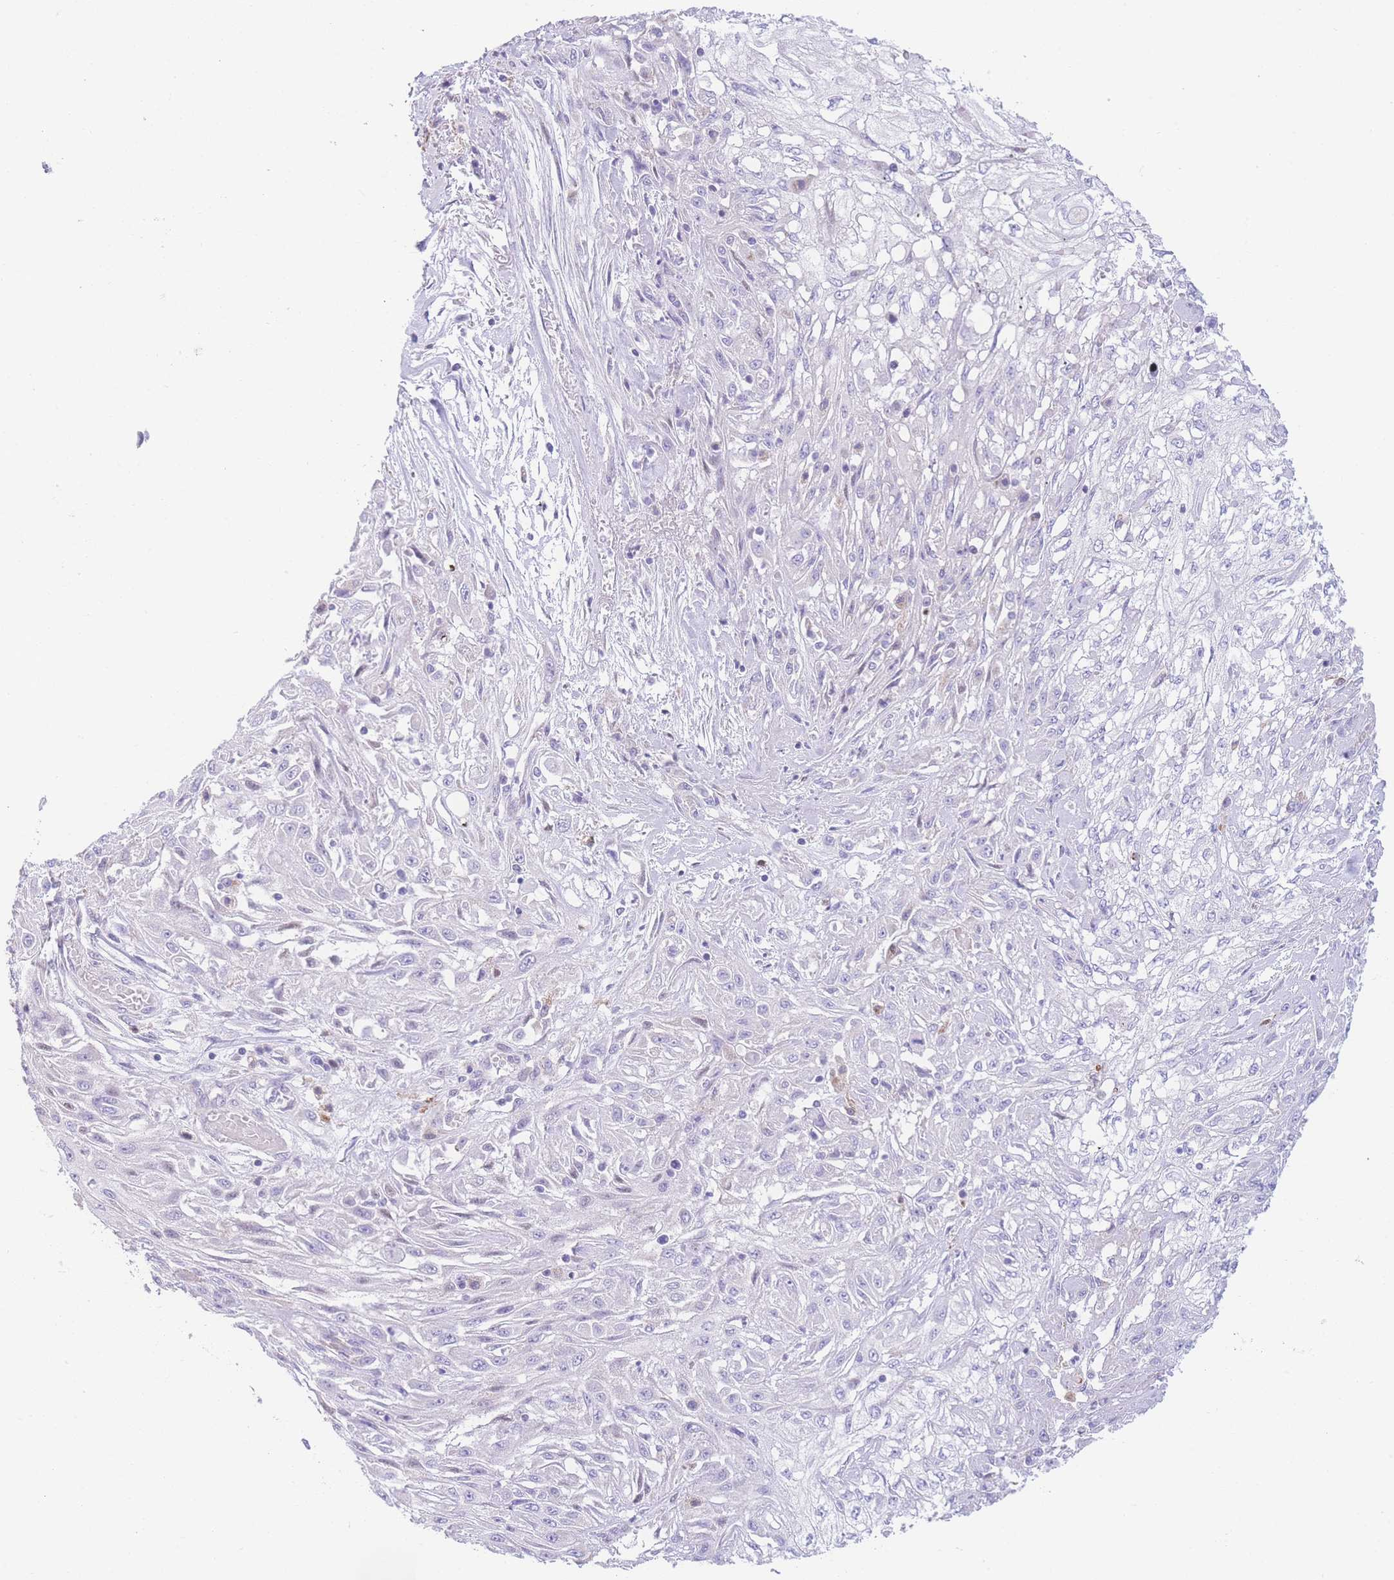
{"staining": {"intensity": "negative", "quantity": "none", "location": "none"}, "tissue": "skin cancer", "cell_type": "Tumor cells", "image_type": "cancer", "snomed": [{"axis": "morphology", "description": "Squamous cell carcinoma, NOS"}, {"axis": "morphology", "description": "Squamous cell carcinoma, metastatic, NOS"}, {"axis": "topography", "description": "Skin"}, {"axis": "topography", "description": "Lymph node"}], "caption": "This image is of skin squamous cell carcinoma stained with IHC to label a protein in brown with the nuclei are counter-stained blue. There is no staining in tumor cells.", "gene": "NBEAL1", "patient": {"sex": "male", "age": 75}}